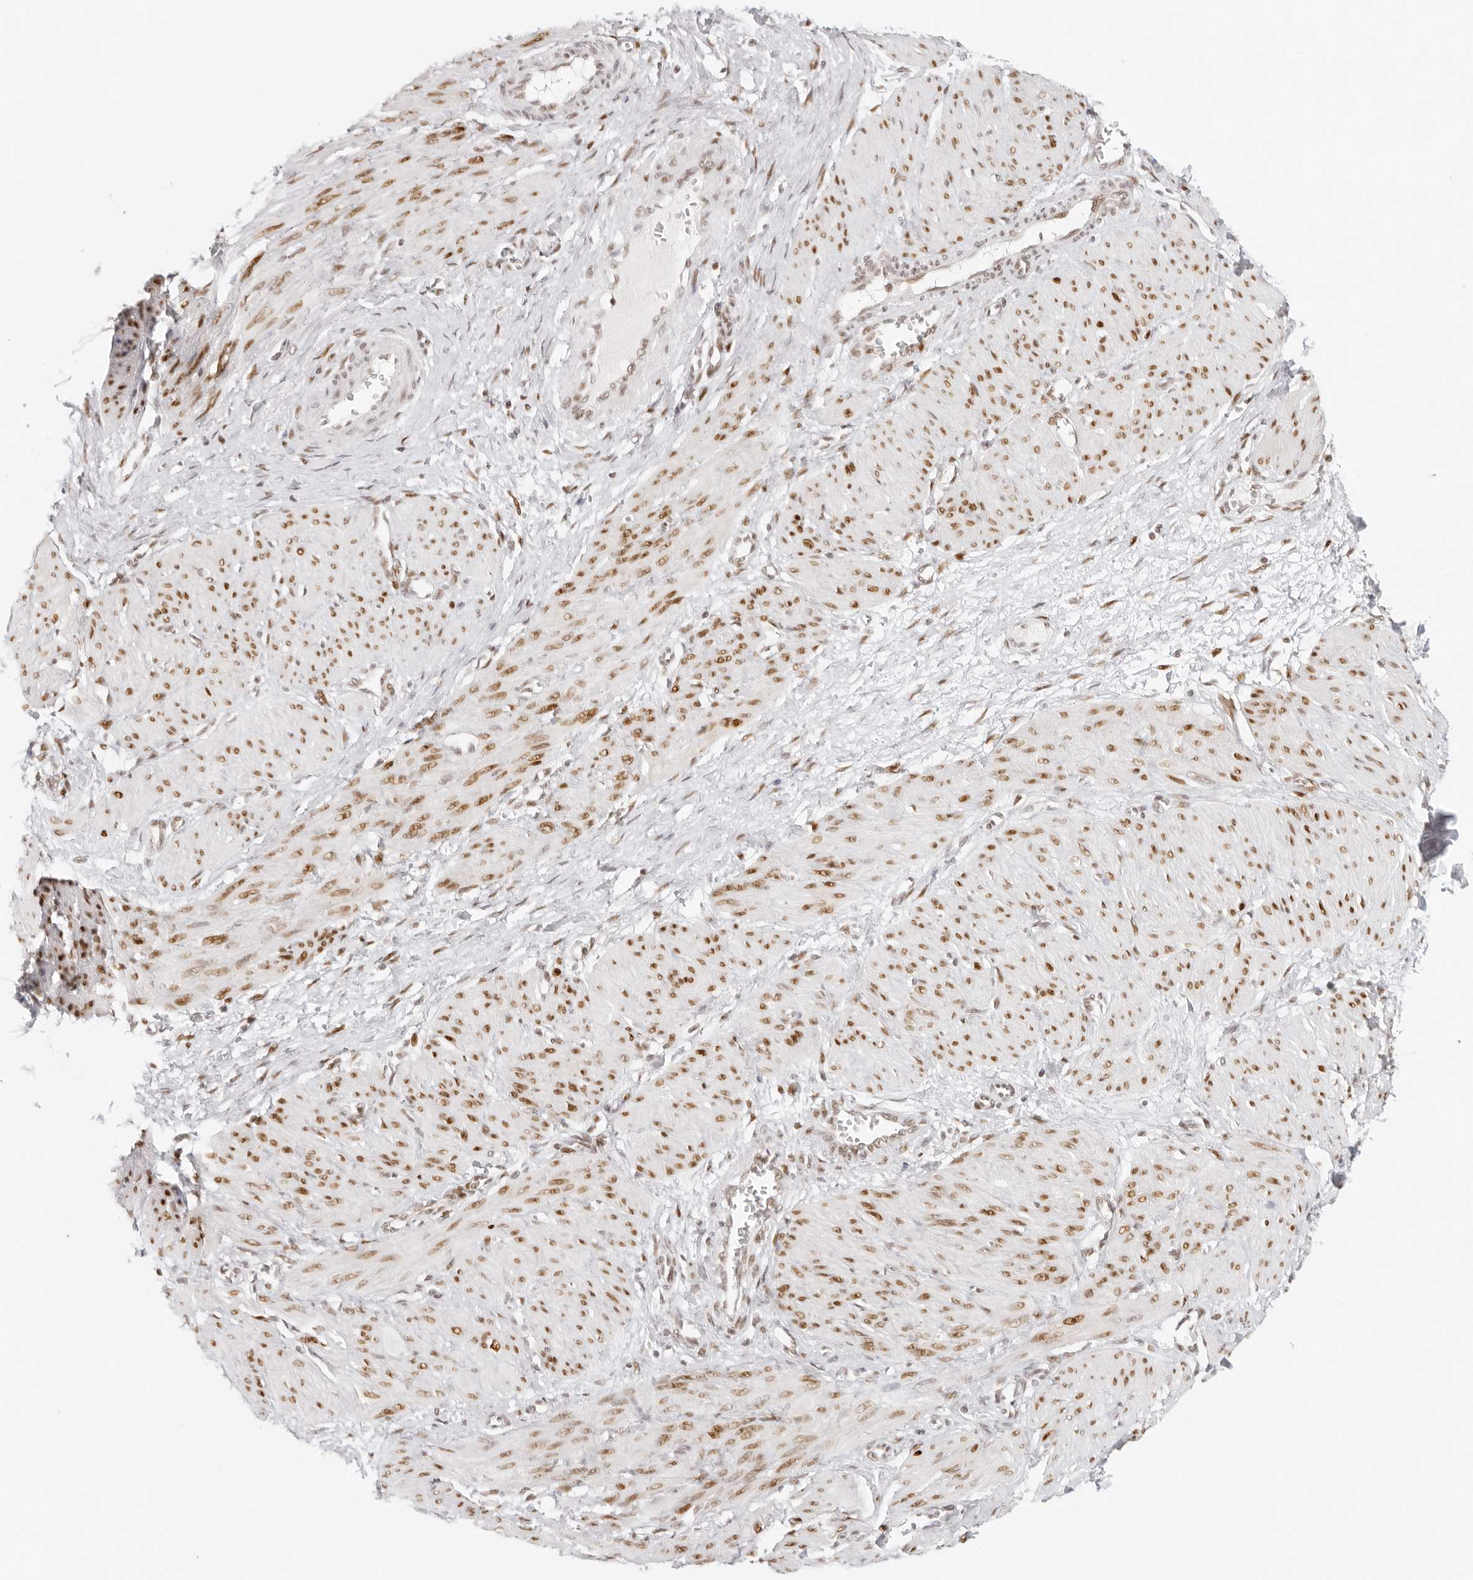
{"staining": {"intensity": "moderate", "quantity": "25%-75%", "location": "nuclear"}, "tissue": "smooth muscle", "cell_type": "Smooth muscle cells", "image_type": "normal", "snomed": [{"axis": "morphology", "description": "Normal tissue, NOS"}, {"axis": "topography", "description": "Endometrium"}], "caption": "Immunohistochemical staining of normal human smooth muscle reveals medium levels of moderate nuclear positivity in approximately 25%-75% of smooth muscle cells. The protein is shown in brown color, while the nuclei are stained blue.", "gene": "RCC1", "patient": {"sex": "female", "age": 33}}